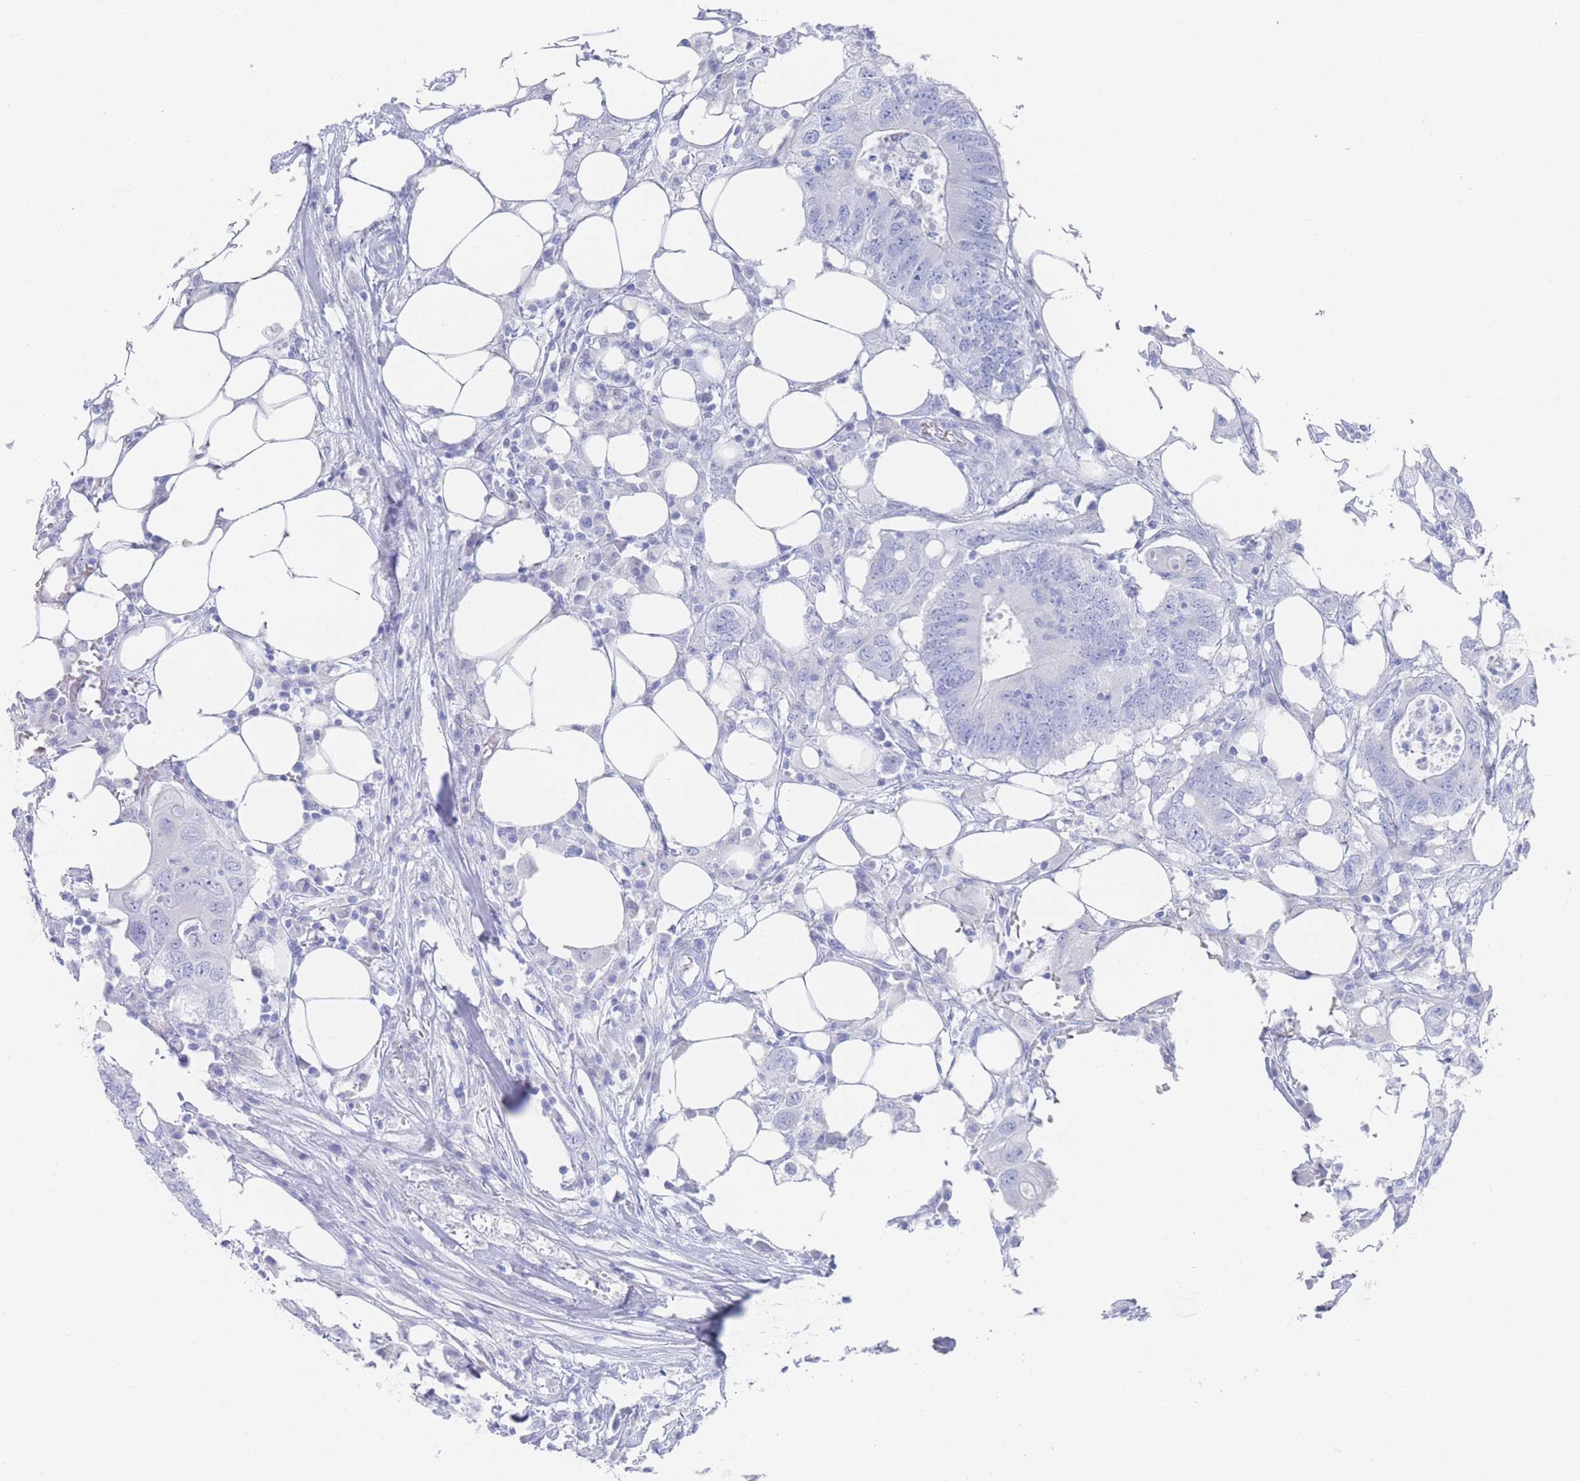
{"staining": {"intensity": "negative", "quantity": "none", "location": "none"}, "tissue": "colorectal cancer", "cell_type": "Tumor cells", "image_type": "cancer", "snomed": [{"axis": "morphology", "description": "Adenocarcinoma, NOS"}, {"axis": "topography", "description": "Colon"}], "caption": "This is an IHC micrograph of adenocarcinoma (colorectal). There is no expression in tumor cells.", "gene": "LRRC37A", "patient": {"sex": "male", "age": 71}}